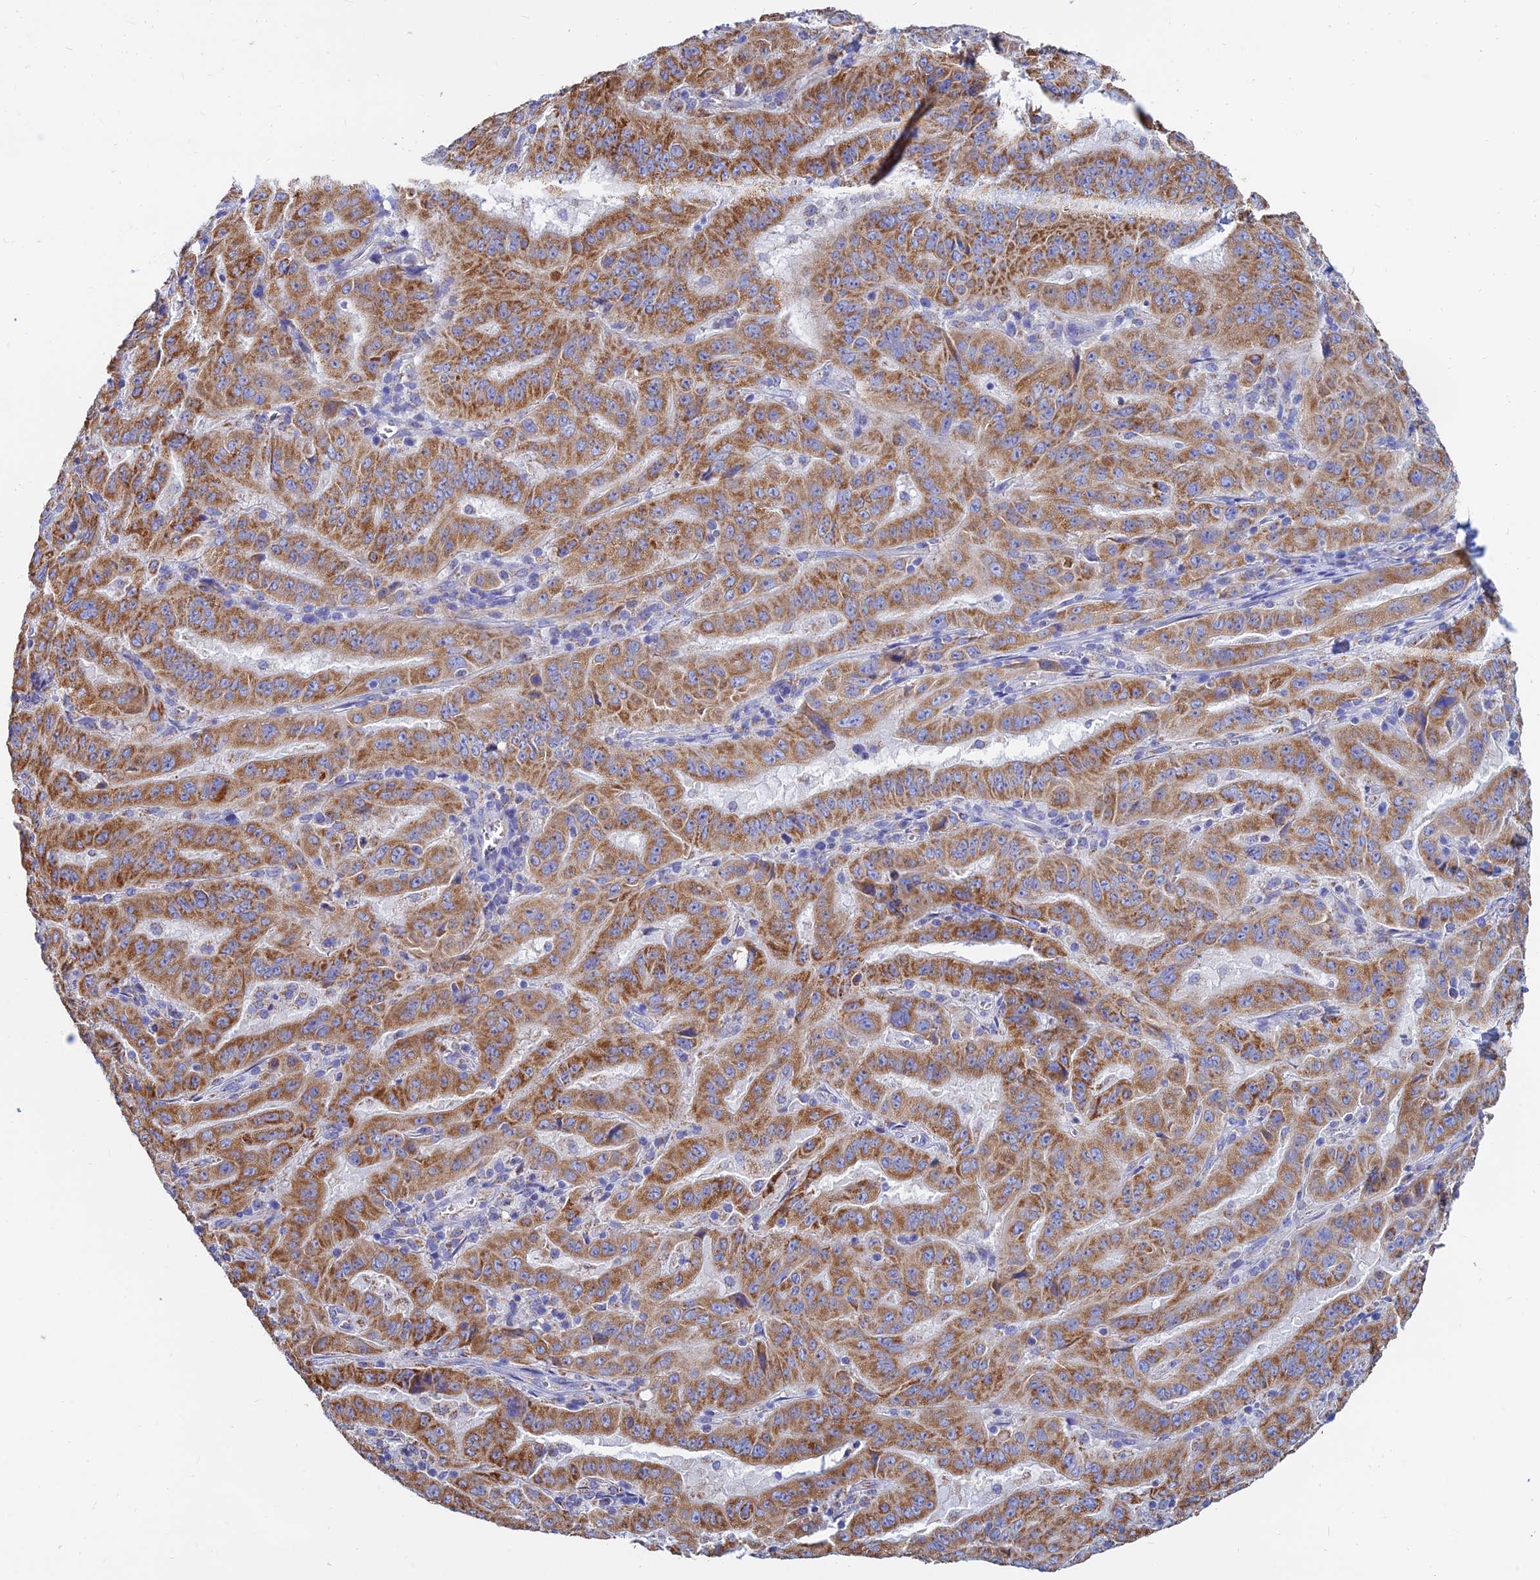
{"staining": {"intensity": "moderate", "quantity": ">75%", "location": "cytoplasmic/membranous"}, "tissue": "pancreatic cancer", "cell_type": "Tumor cells", "image_type": "cancer", "snomed": [{"axis": "morphology", "description": "Adenocarcinoma, NOS"}, {"axis": "topography", "description": "Pancreas"}], "caption": "Tumor cells demonstrate medium levels of moderate cytoplasmic/membranous positivity in approximately >75% of cells in pancreatic cancer (adenocarcinoma).", "gene": "MGST1", "patient": {"sex": "male", "age": 63}}